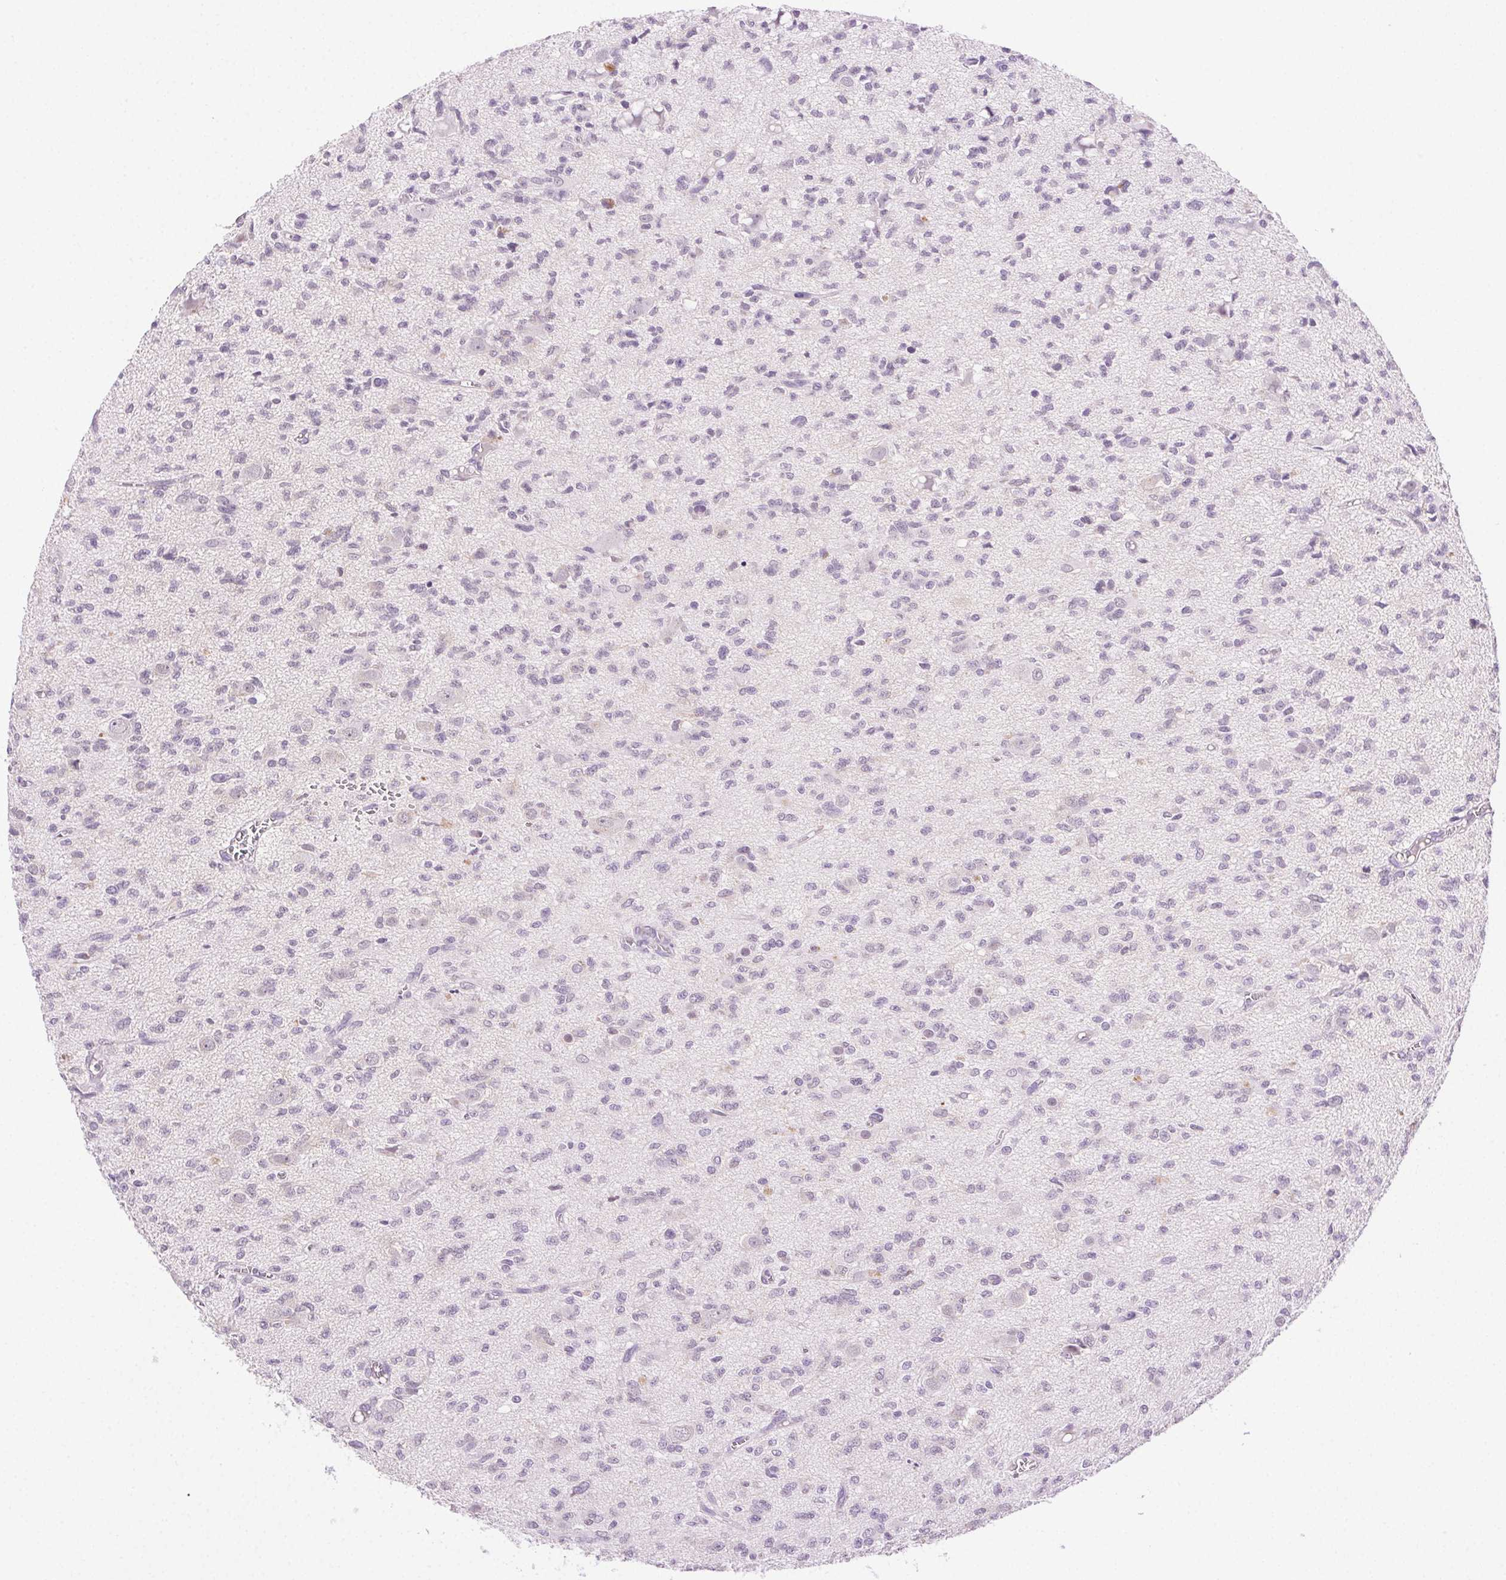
{"staining": {"intensity": "negative", "quantity": "none", "location": "none"}, "tissue": "glioma", "cell_type": "Tumor cells", "image_type": "cancer", "snomed": [{"axis": "morphology", "description": "Glioma, malignant, Low grade"}, {"axis": "topography", "description": "Brain"}], "caption": "The immunohistochemistry photomicrograph has no significant expression in tumor cells of glioma tissue.", "gene": "CLDN10", "patient": {"sex": "male", "age": 64}}